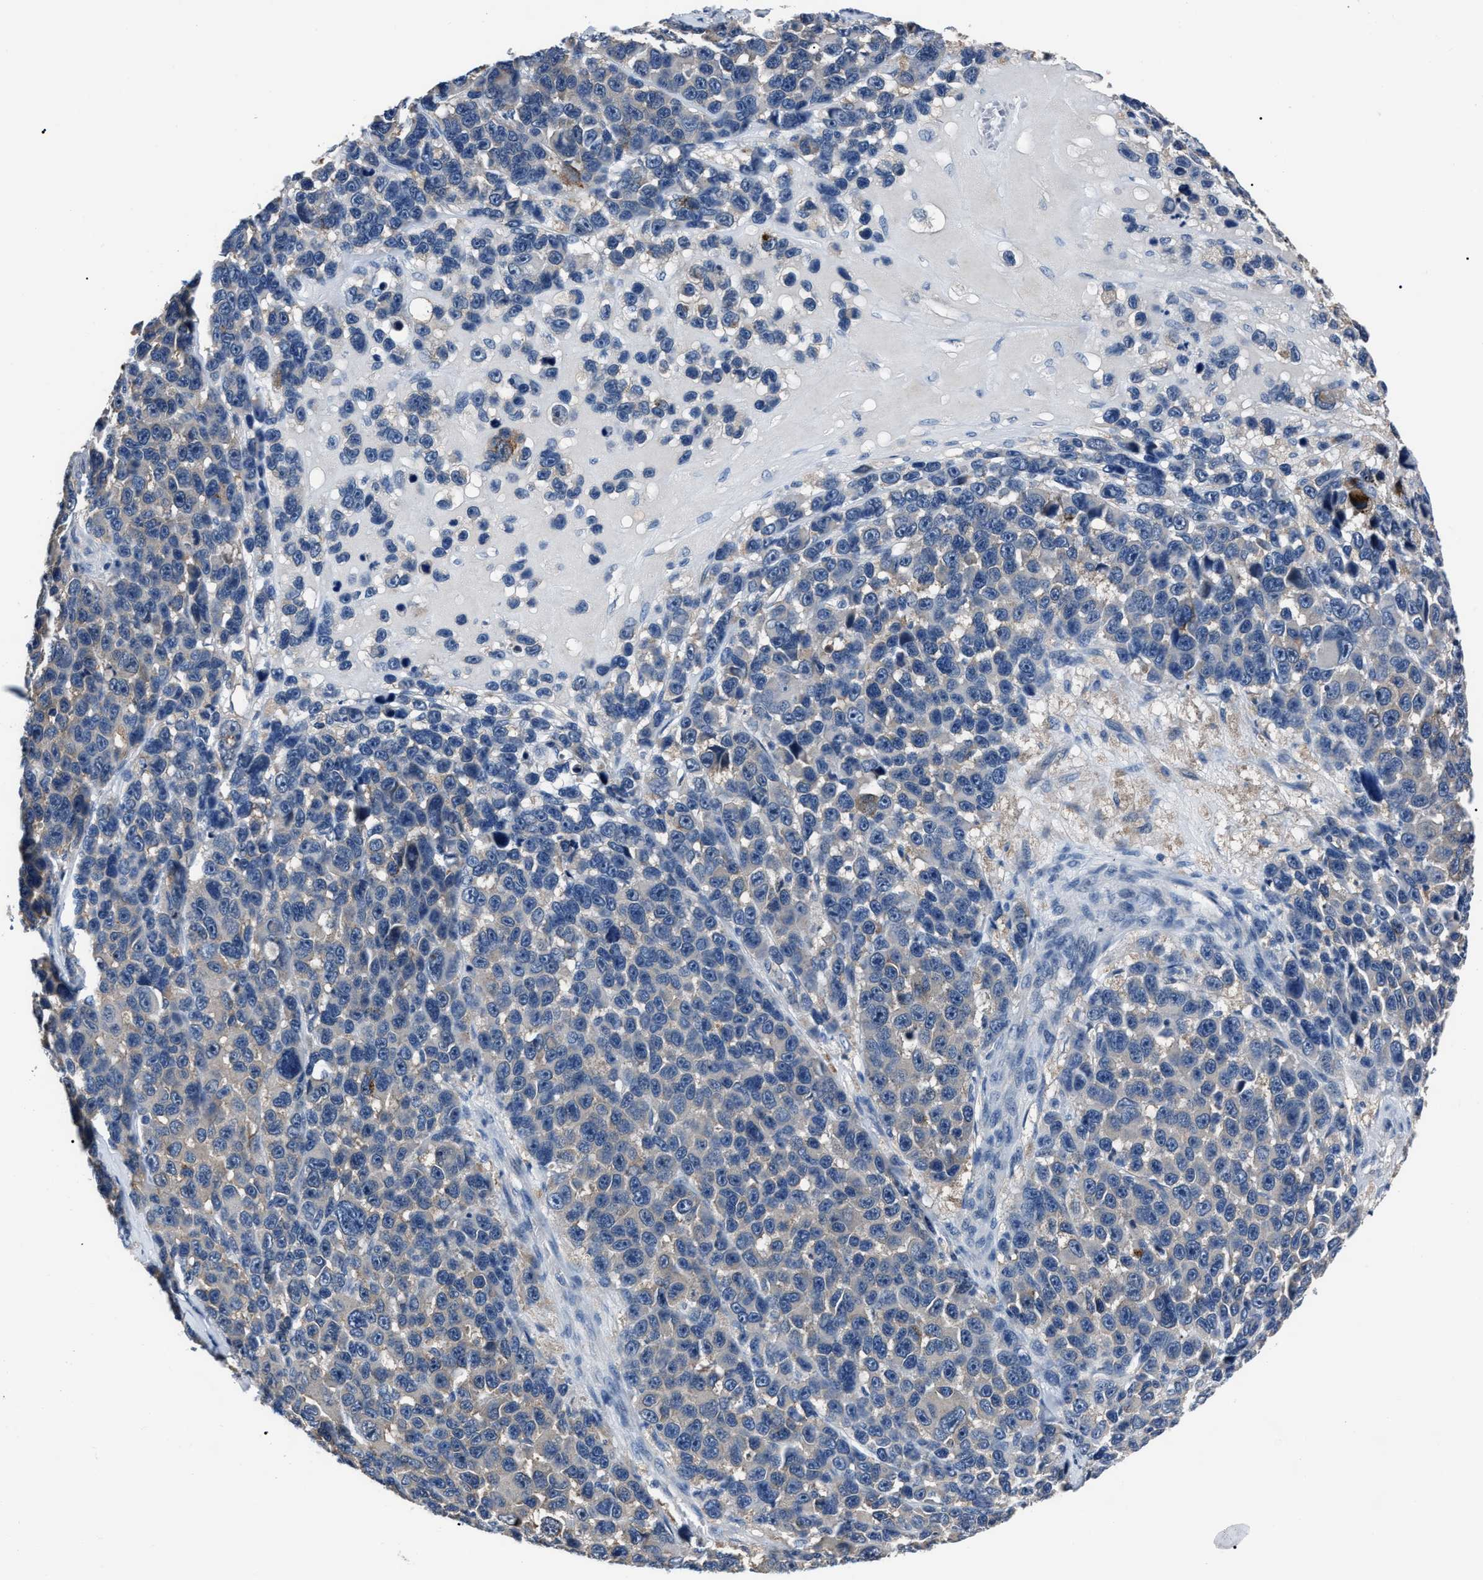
{"staining": {"intensity": "negative", "quantity": "none", "location": "none"}, "tissue": "melanoma", "cell_type": "Tumor cells", "image_type": "cancer", "snomed": [{"axis": "morphology", "description": "Malignant melanoma, NOS"}, {"axis": "topography", "description": "Skin"}], "caption": "Melanoma stained for a protein using immunohistochemistry (IHC) displays no positivity tumor cells.", "gene": "LRWD1", "patient": {"sex": "male", "age": 53}}